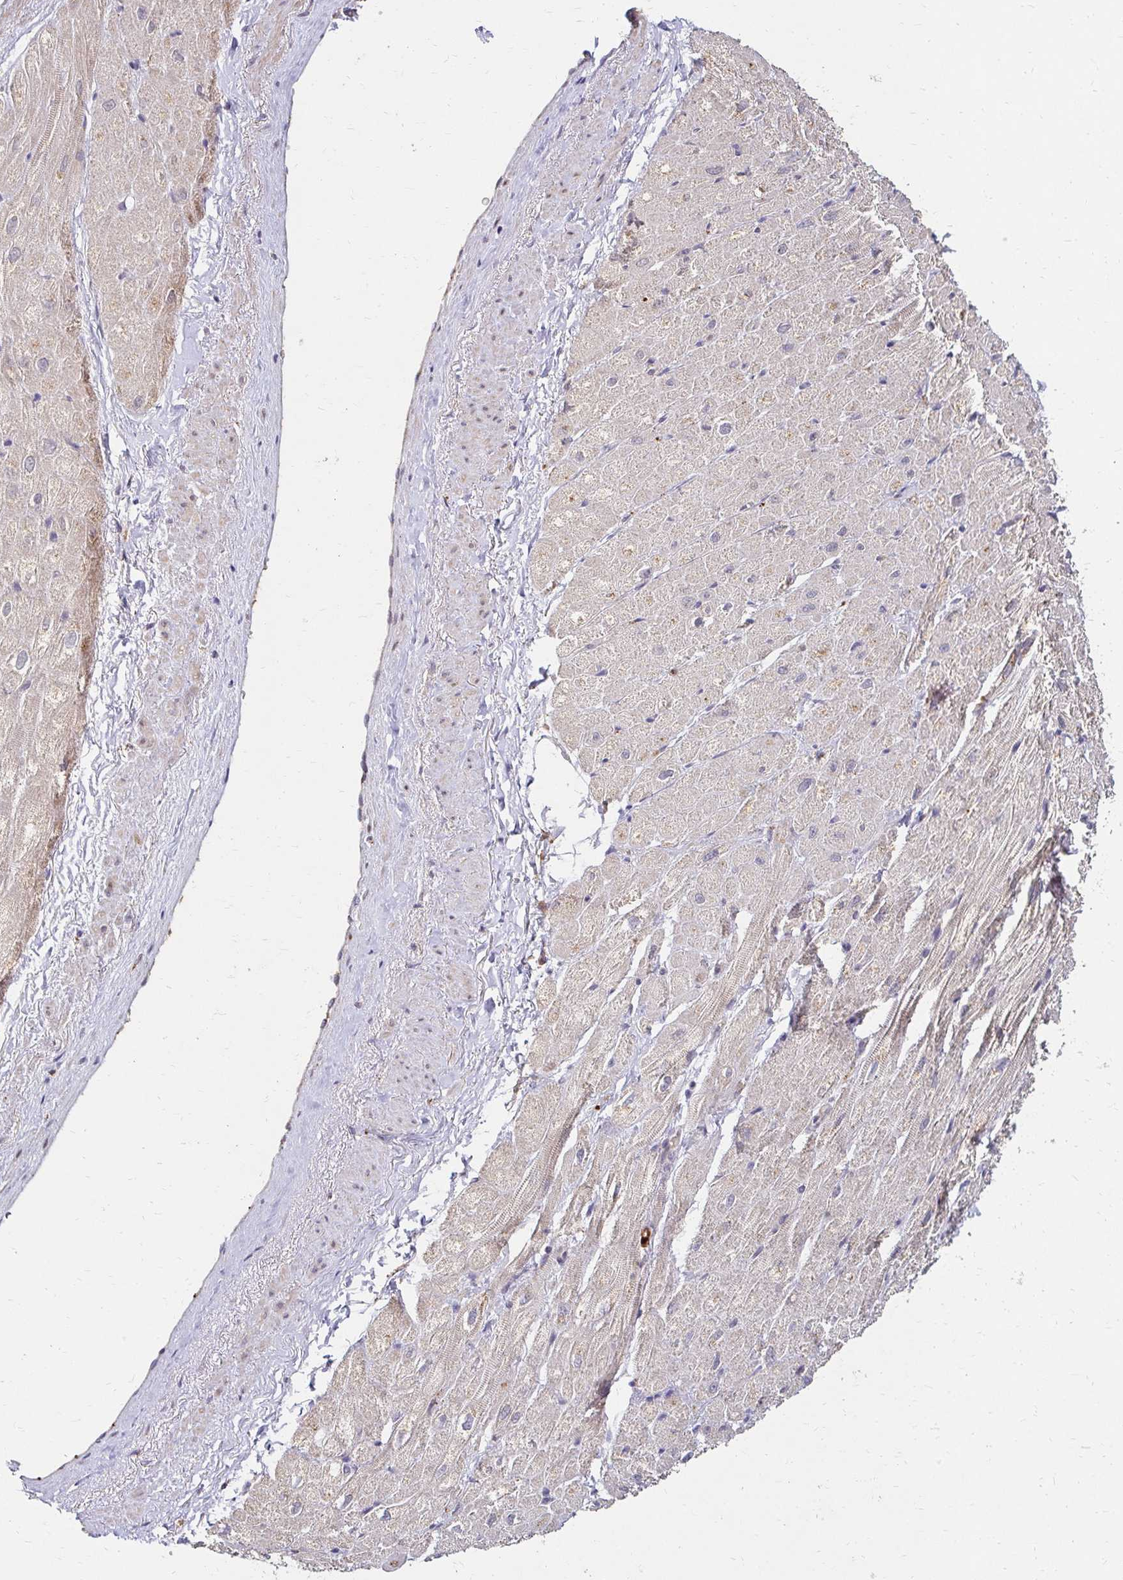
{"staining": {"intensity": "weak", "quantity": "25%-75%", "location": "cytoplasmic/membranous"}, "tissue": "heart muscle", "cell_type": "Cardiomyocytes", "image_type": "normal", "snomed": [{"axis": "morphology", "description": "Normal tissue, NOS"}, {"axis": "topography", "description": "Heart"}], "caption": "Immunohistochemical staining of benign human heart muscle exhibits low levels of weak cytoplasmic/membranous staining in approximately 25%-75% of cardiomyocytes.", "gene": "IDUA", "patient": {"sex": "male", "age": 62}}